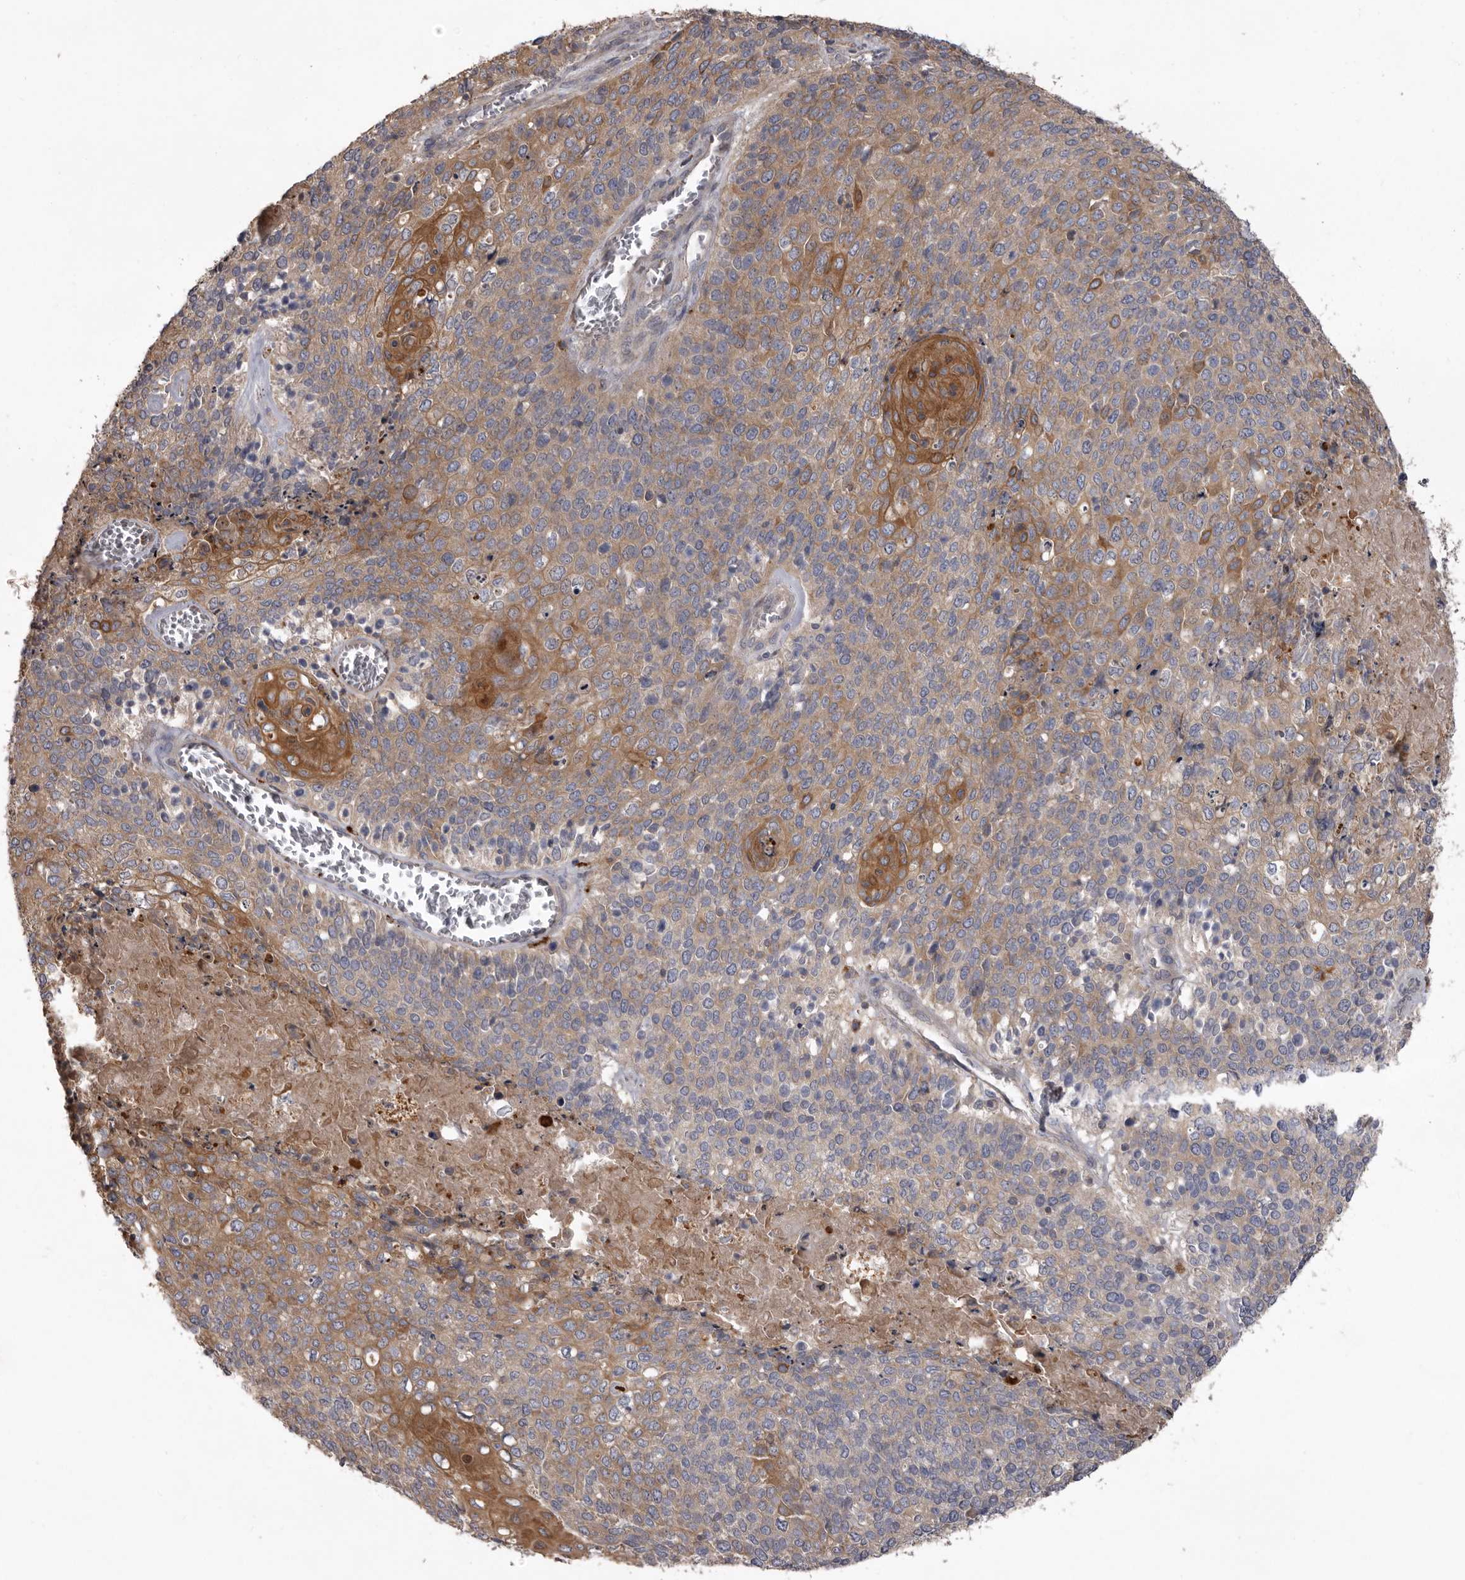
{"staining": {"intensity": "moderate", "quantity": "25%-75%", "location": "cytoplasmic/membranous"}, "tissue": "cervical cancer", "cell_type": "Tumor cells", "image_type": "cancer", "snomed": [{"axis": "morphology", "description": "Squamous cell carcinoma, NOS"}, {"axis": "topography", "description": "Cervix"}], "caption": "A high-resolution micrograph shows IHC staining of squamous cell carcinoma (cervical), which shows moderate cytoplasmic/membranous staining in about 25%-75% of tumor cells.", "gene": "WDR47", "patient": {"sex": "female", "age": 39}}